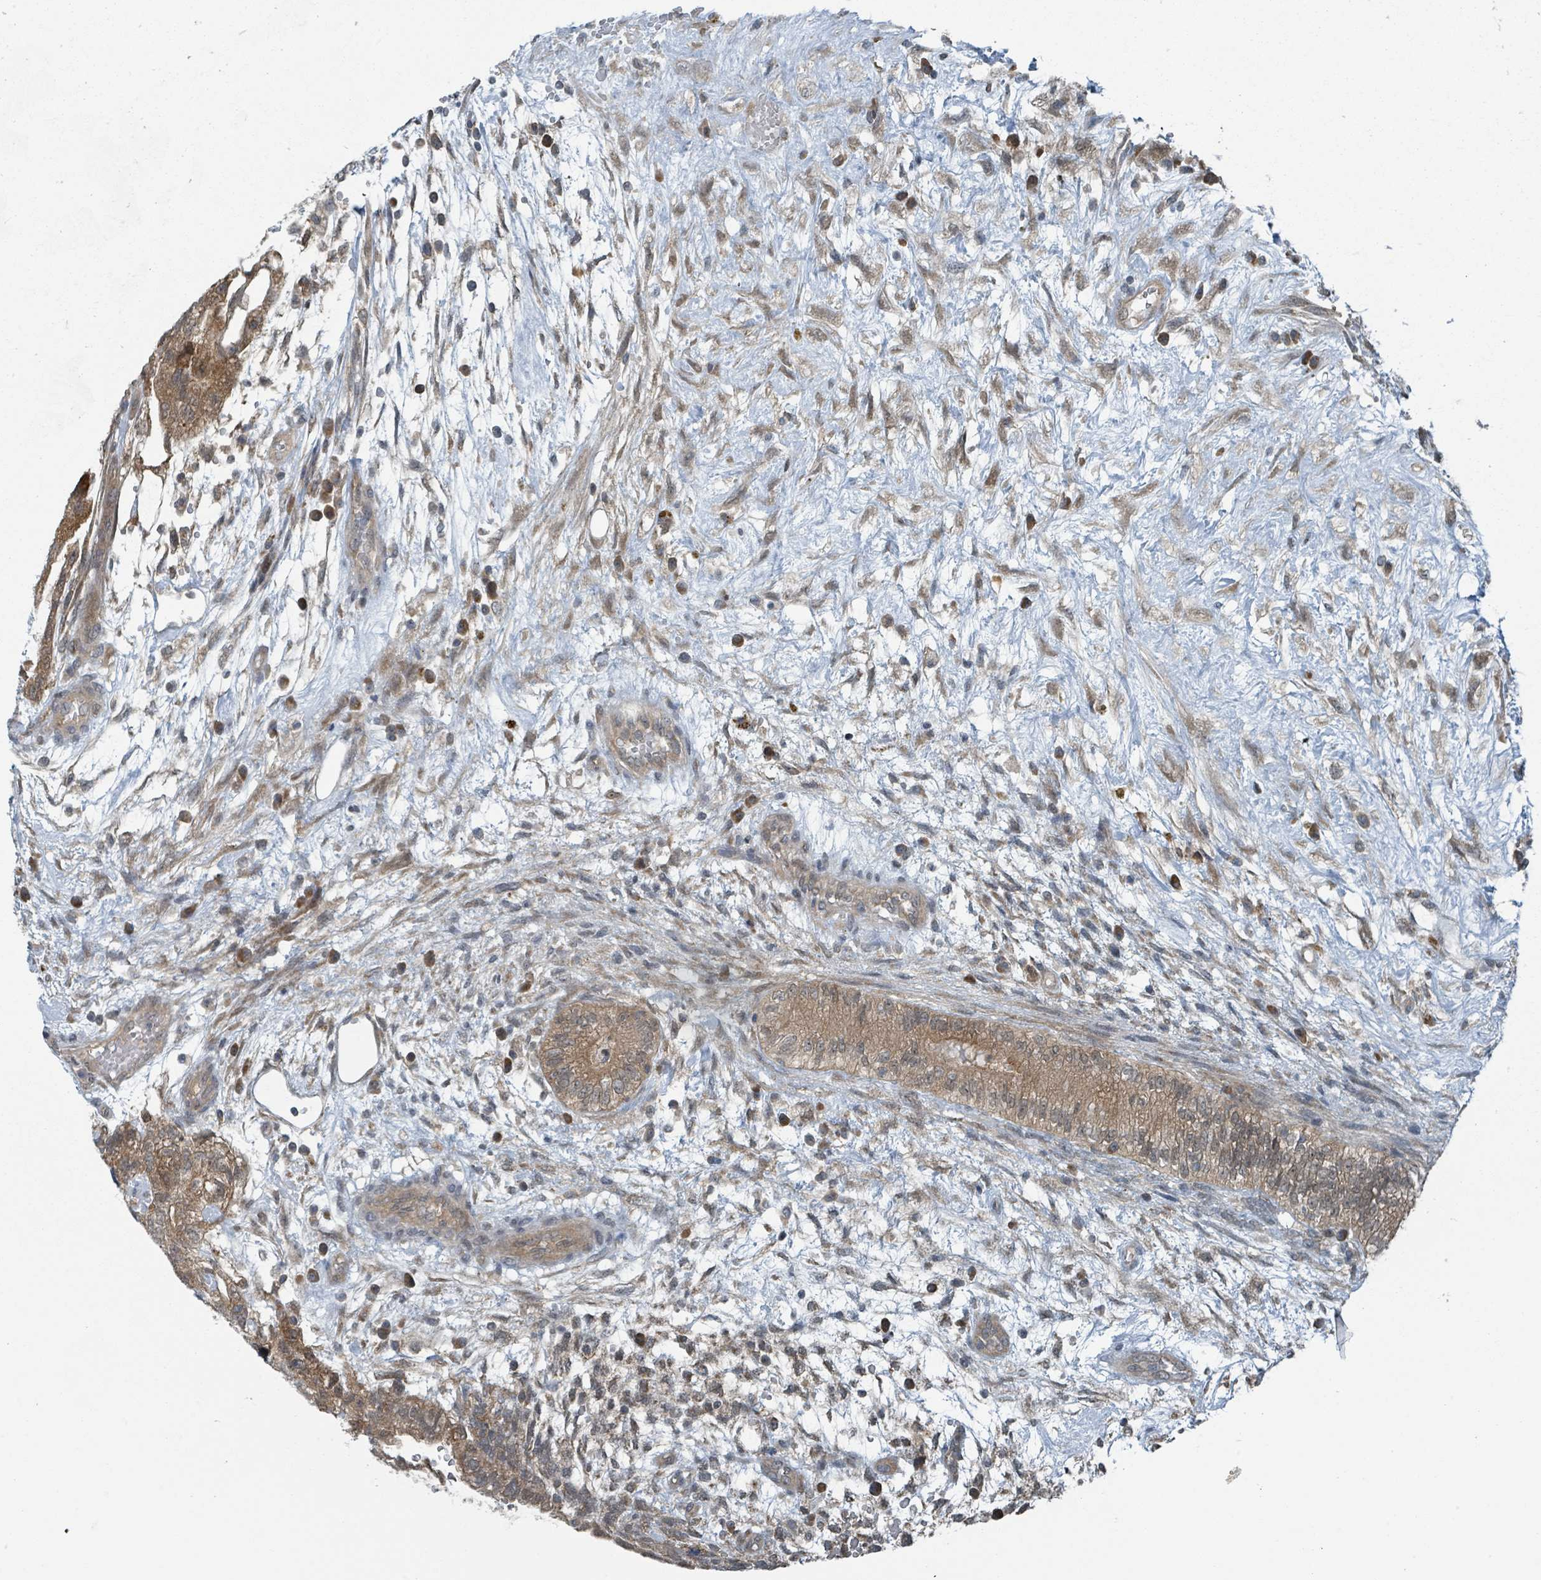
{"staining": {"intensity": "moderate", "quantity": ">75%", "location": "cytoplasmic/membranous,nuclear"}, "tissue": "testis cancer", "cell_type": "Tumor cells", "image_type": "cancer", "snomed": [{"axis": "morphology", "description": "Normal tissue, NOS"}, {"axis": "morphology", "description": "Carcinoma, Embryonal, NOS"}, {"axis": "topography", "description": "Testis"}], "caption": "Human testis embryonal carcinoma stained with a brown dye displays moderate cytoplasmic/membranous and nuclear positive expression in approximately >75% of tumor cells.", "gene": "GOLGA7", "patient": {"sex": "male", "age": 32}}